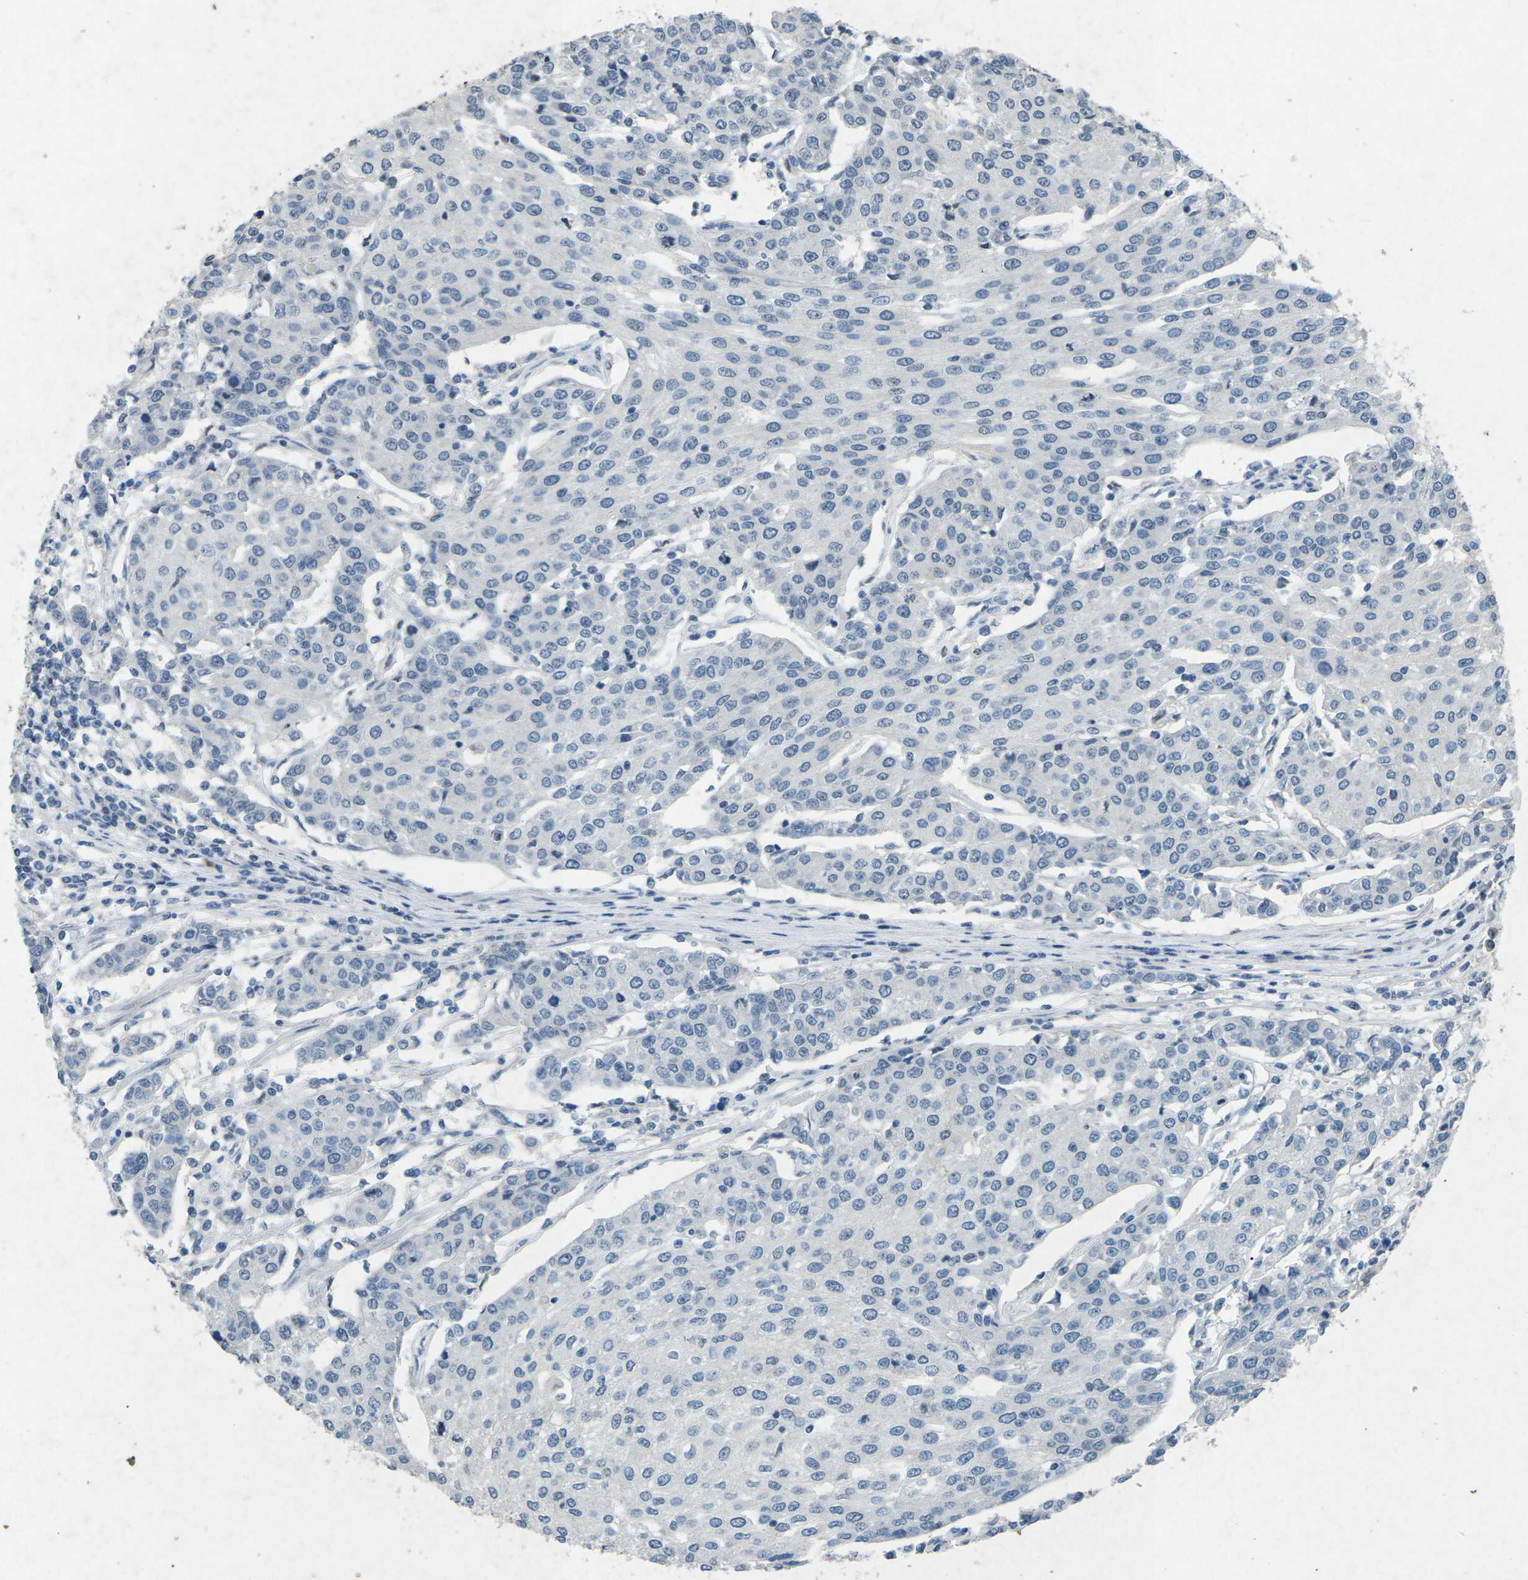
{"staining": {"intensity": "negative", "quantity": "none", "location": "none"}, "tissue": "urothelial cancer", "cell_type": "Tumor cells", "image_type": "cancer", "snomed": [{"axis": "morphology", "description": "Urothelial carcinoma, High grade"}, {"axis": "topography", "description": "Urinary bladder"}], "caption": "Immunohistochemistry (IHC) micrograph of human urothelial carcinoma (high-grade) stained for a protein (brown), which displays no positivity in tumor cells. (Immunohistochemistry (IHC), brightfield microscopy, high magnification).", "gene": "A1BG", "patient": {"sex": "female", "age": 85}}